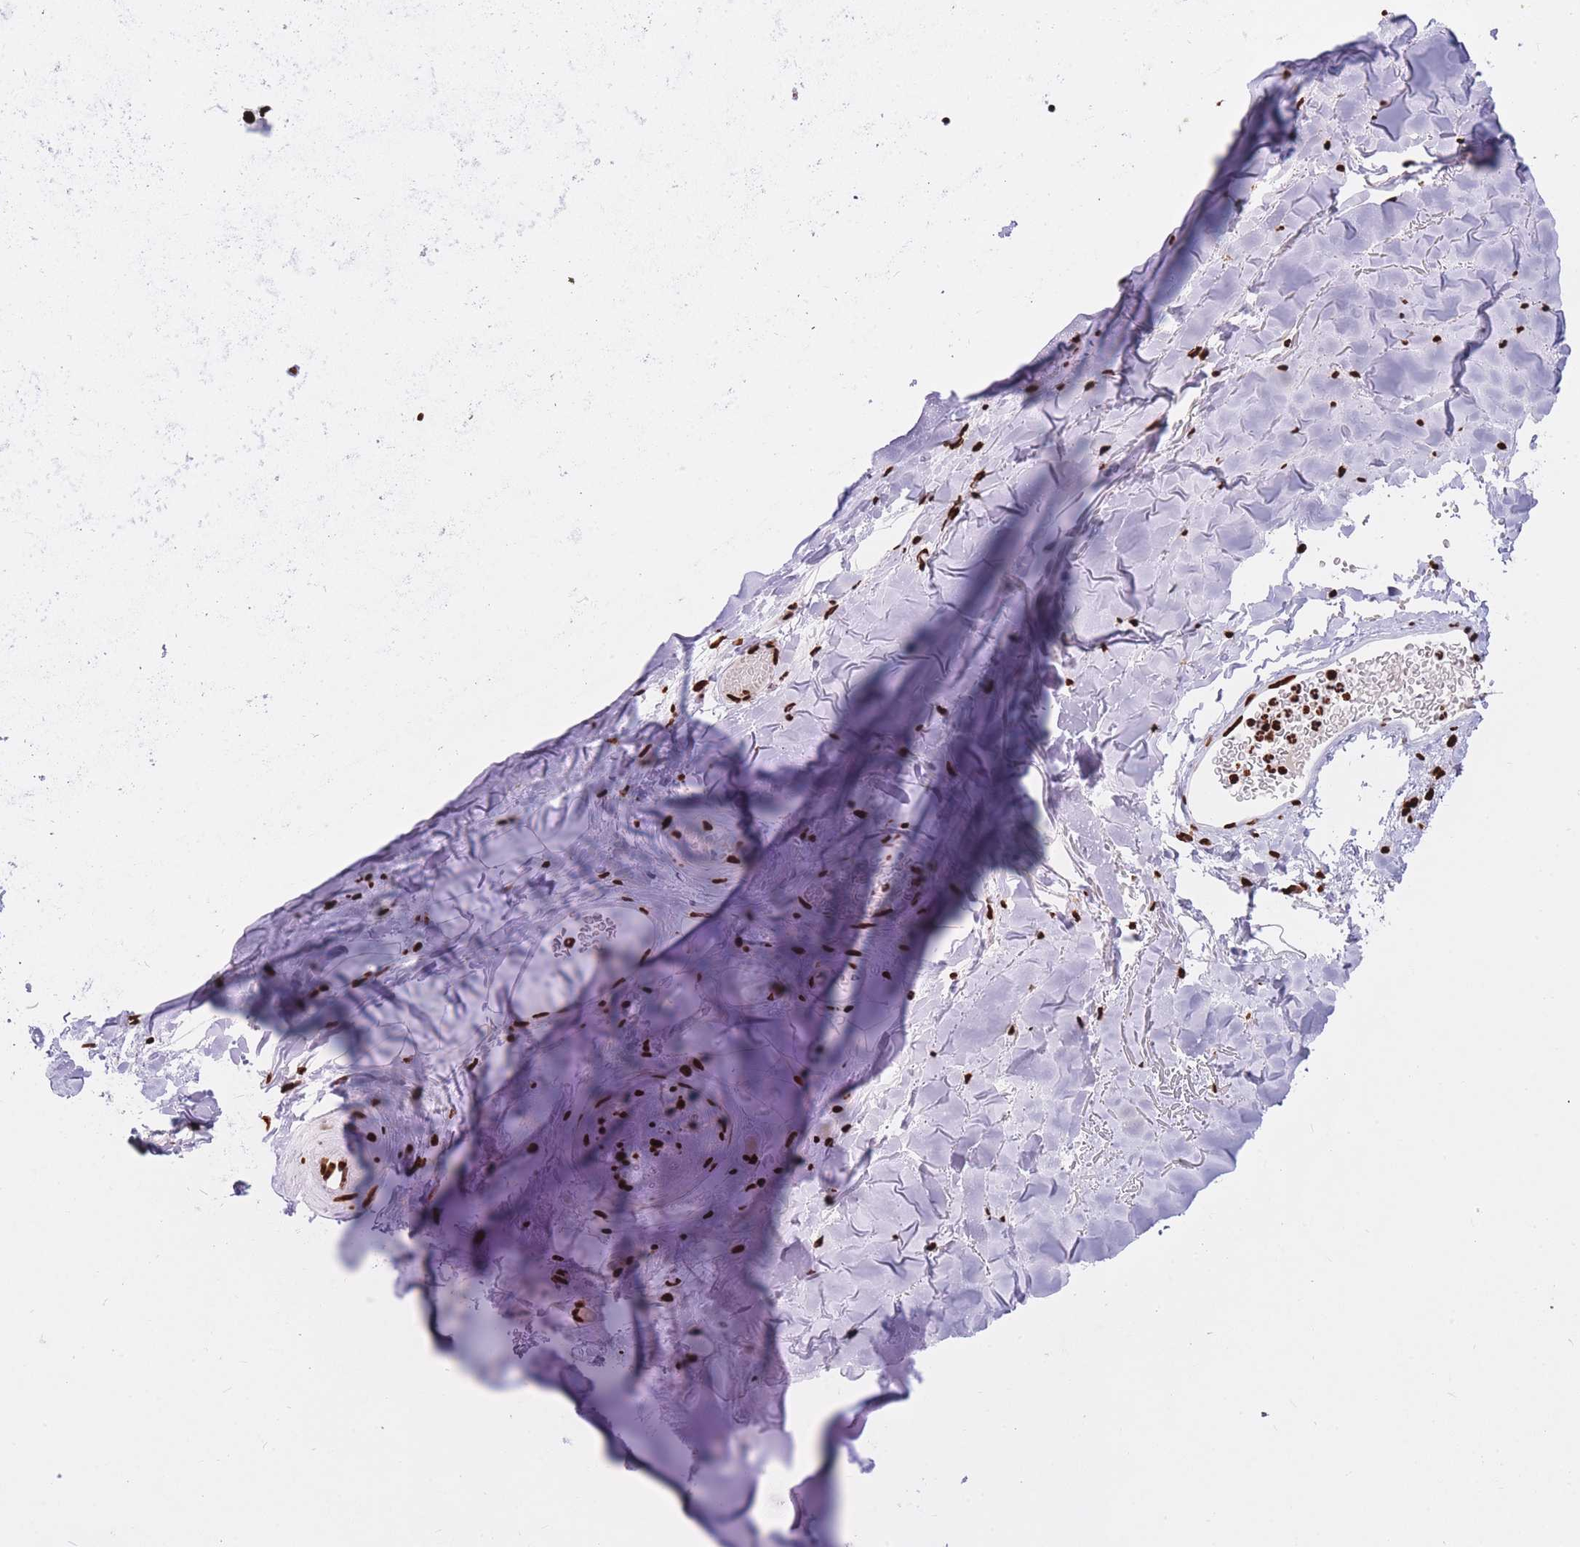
{"staining": {"intensity": "strong", "quantity": "<25%", "location": "nuclear"}, "tissue": "adipose tissue", "cell_type": "Adipocytes", "image_type": "normal", "snomed": [{"axis": "morphology", "description": "Normal tissue, NOS"}, {"axis": "topography", "description": "Cartilage tissue"}], "caption": "Brown immunohistochemical staining in normal adipose tissue reveals strong nuclear expression in approximately <25% of adipocytes. The protein of interest is stained brown, and the nuclei are stained in blue (DAB (3,3'-diaminobenzidine) IHC with brightfield microscopy, high magnification).", "gene": "HNRNPUL1", "patient": {"sex": "male", "age": 80}}